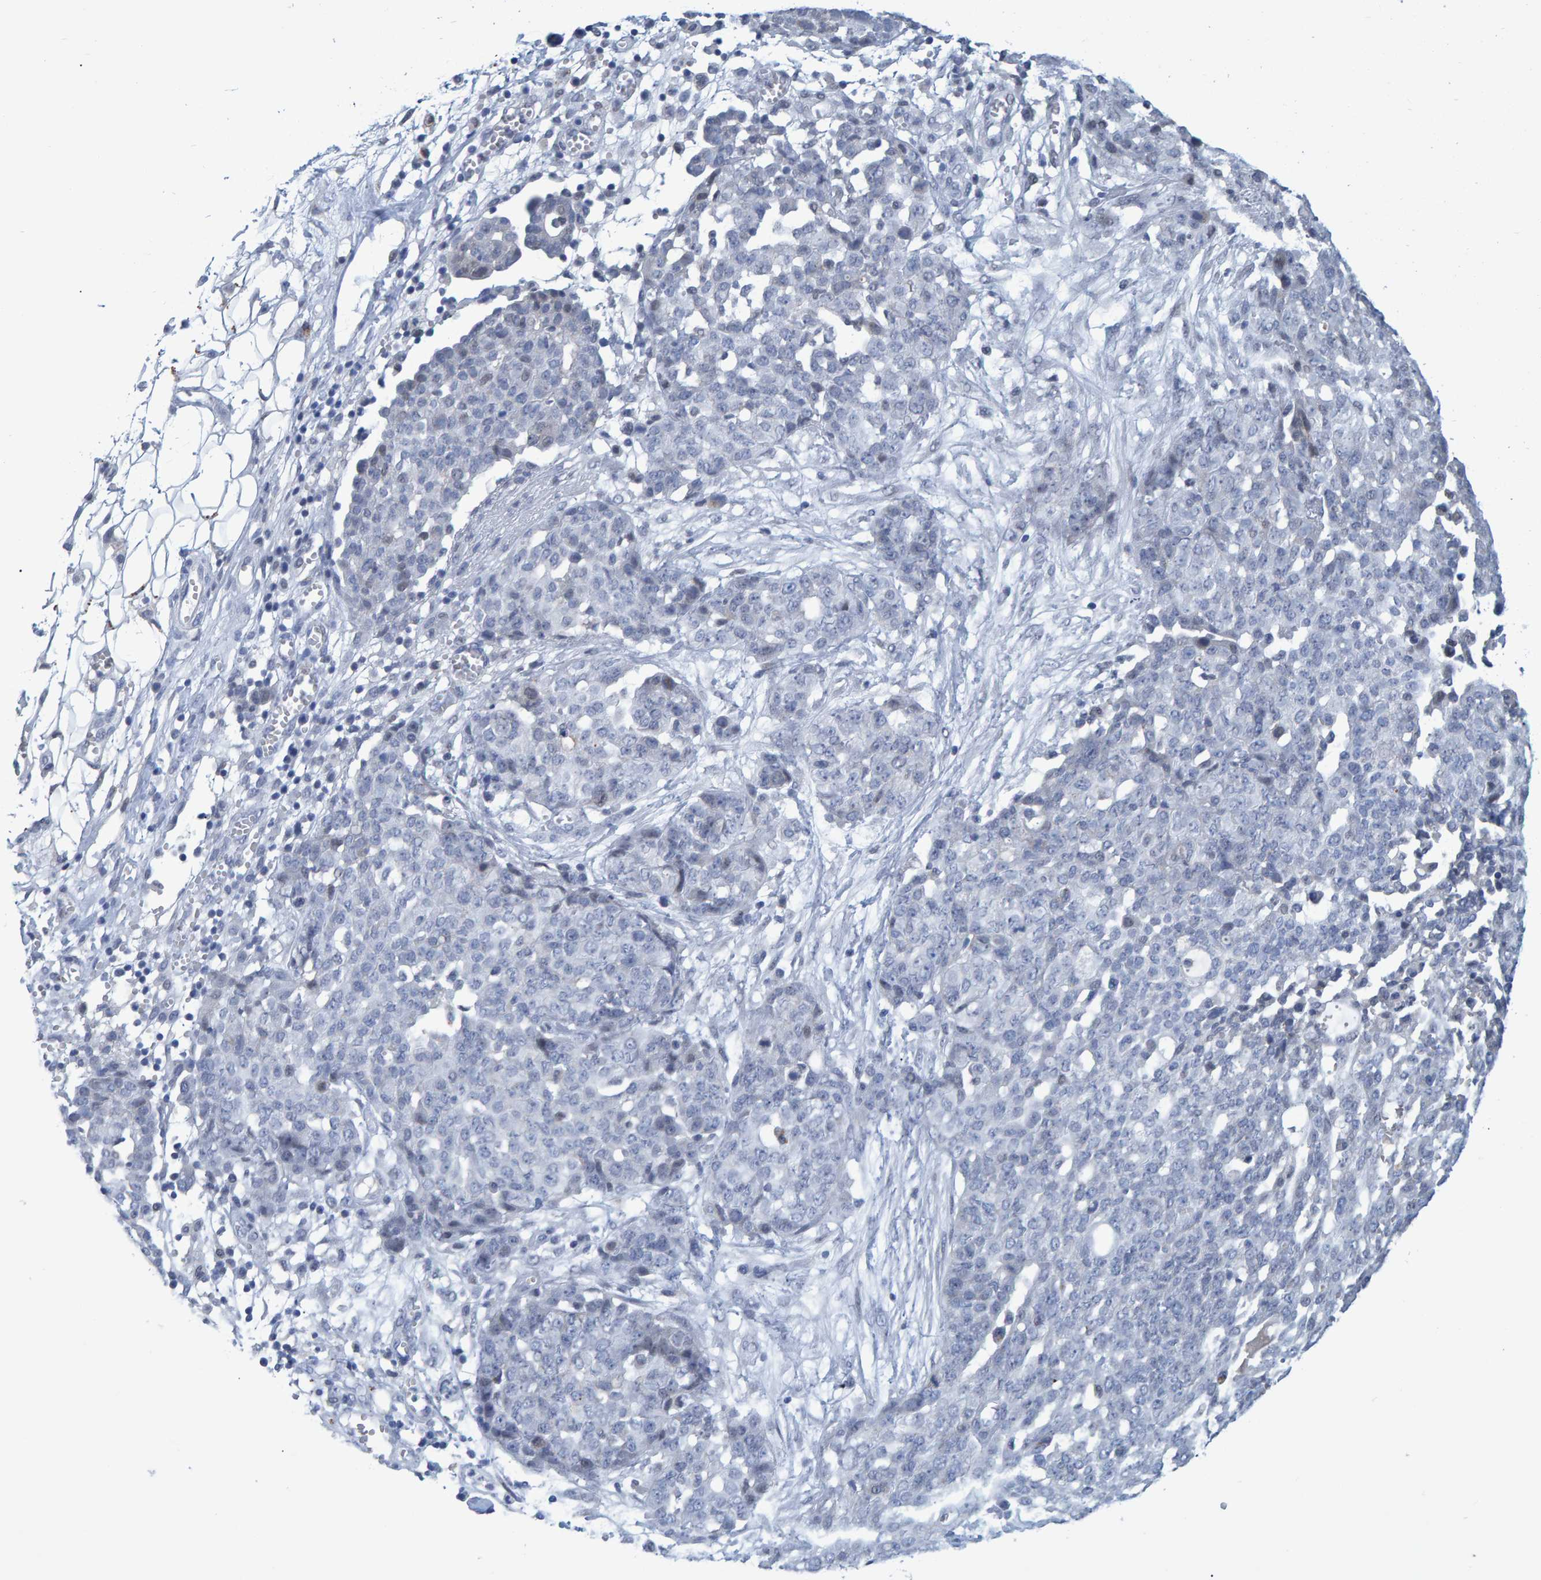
{"staining": {"intensity": "negative", "quantity": "none", "location": "none"}, "tissue": "ovarian cancer", "cell_type": "Tumor cells", "image_type": "cancer", "snomed": [{"axis": "morphology", "description": "Cystadenocarcinoma, serous, NOS"}, {"axis": "topography", "description": "Soft tissue"}, {"axis": "topography", "description": "Ovary"}], "caption": "Tumor cells show no significant protein expression in serous cystadenocarcinoma (ovarian).", "gene": "PROCA1", "patient": {"sex": "female", "age": 57}}